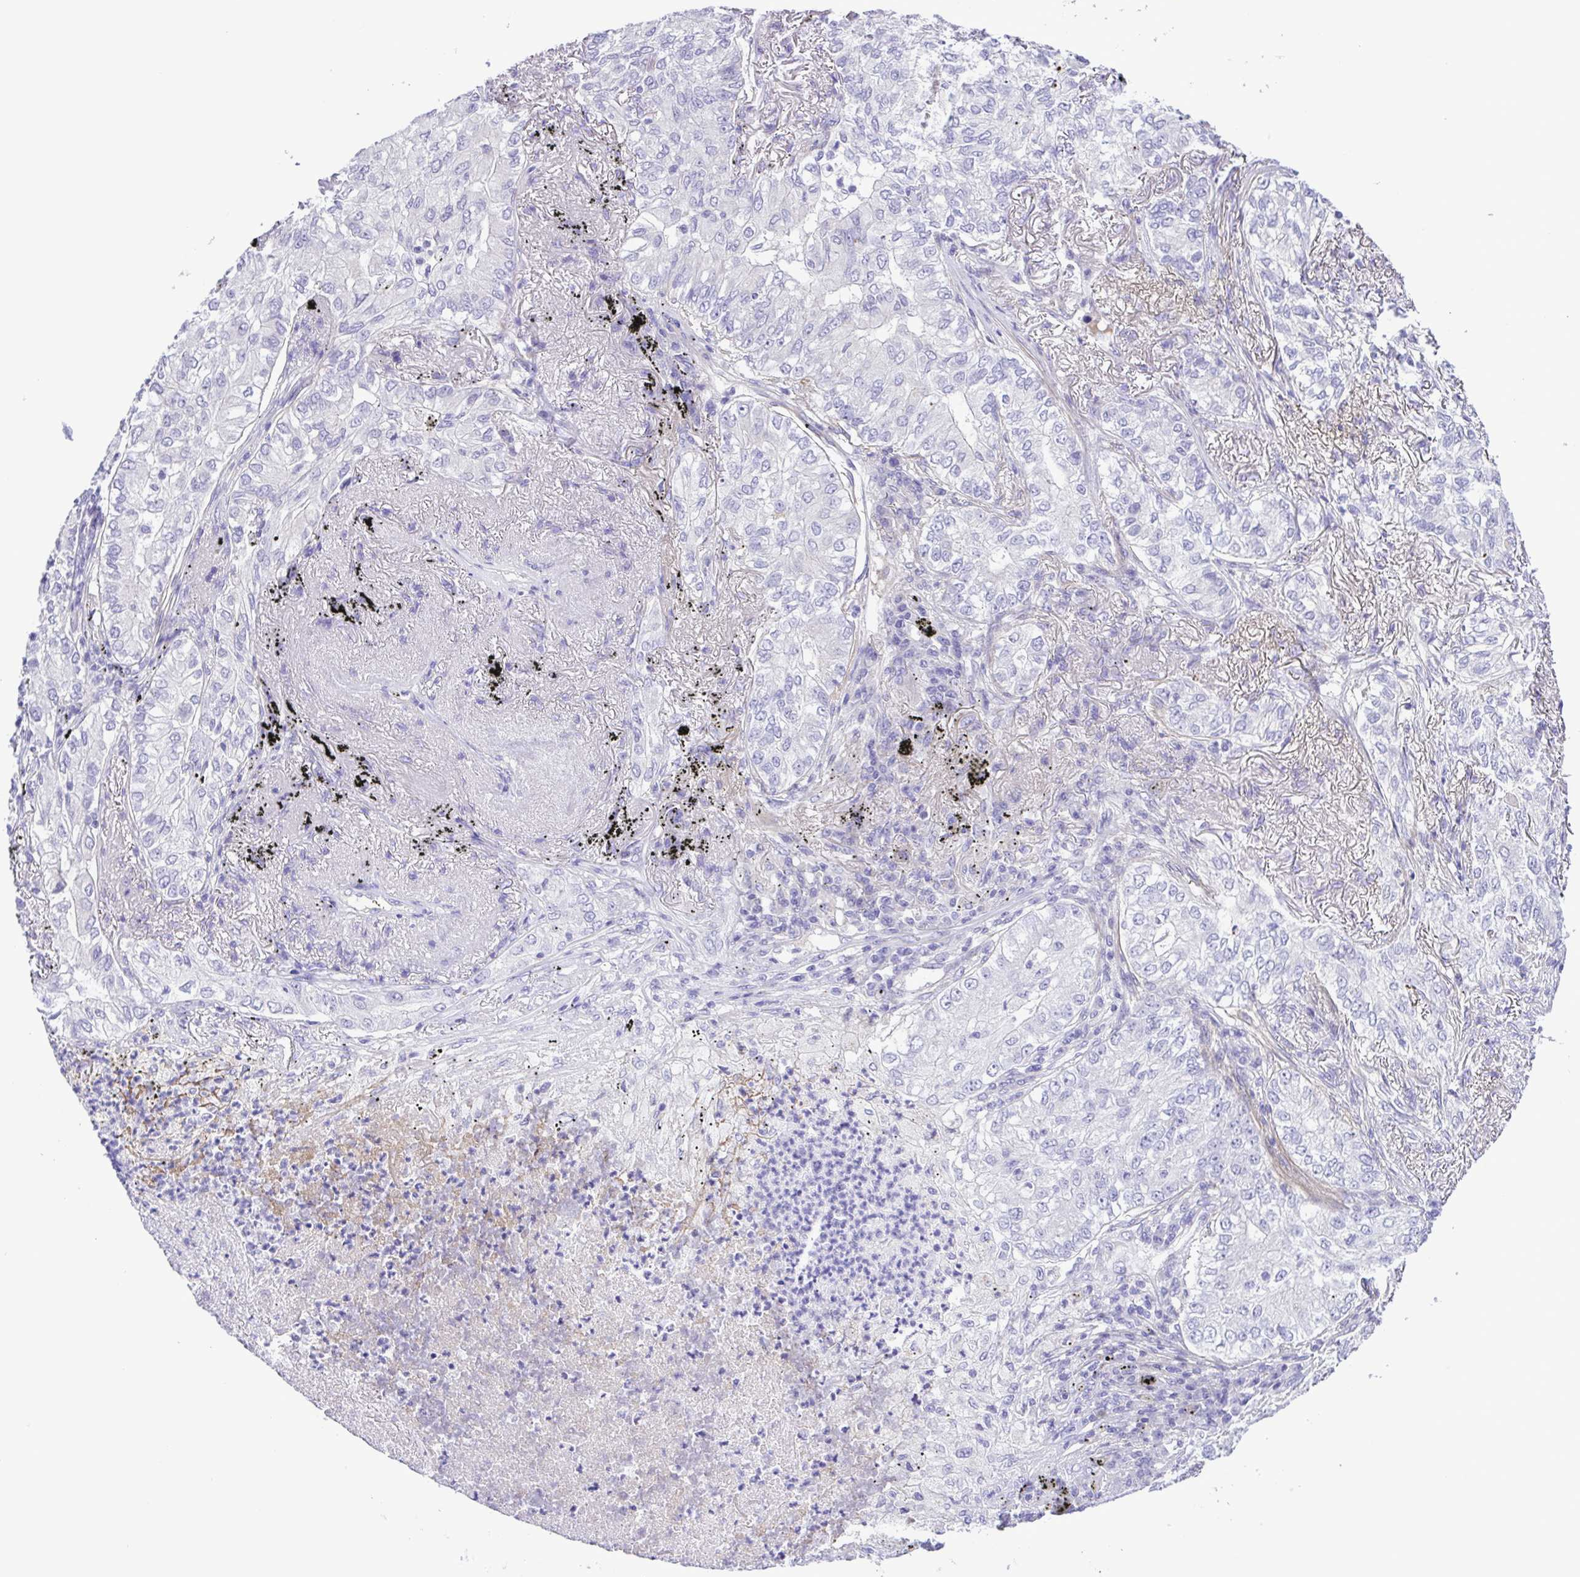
{"staining": {"intensity": "negative", "quantity": "none", "location": "none"}, "tissue": "lung cancer", "cell_type": "Tumor cells", "image_type": "cancer", "snomed": [{"axis": "morphology", "description": "Adenocarcinoma, NOS"}, {"axis": "topography", "description": "Lung"}], "caption": "The histopathology image exhibits no significant staining in tumor cells of adenocarcinoma (lung).", "gene": "GABBR2", "patient": {"sex": "female", "age": 73}}